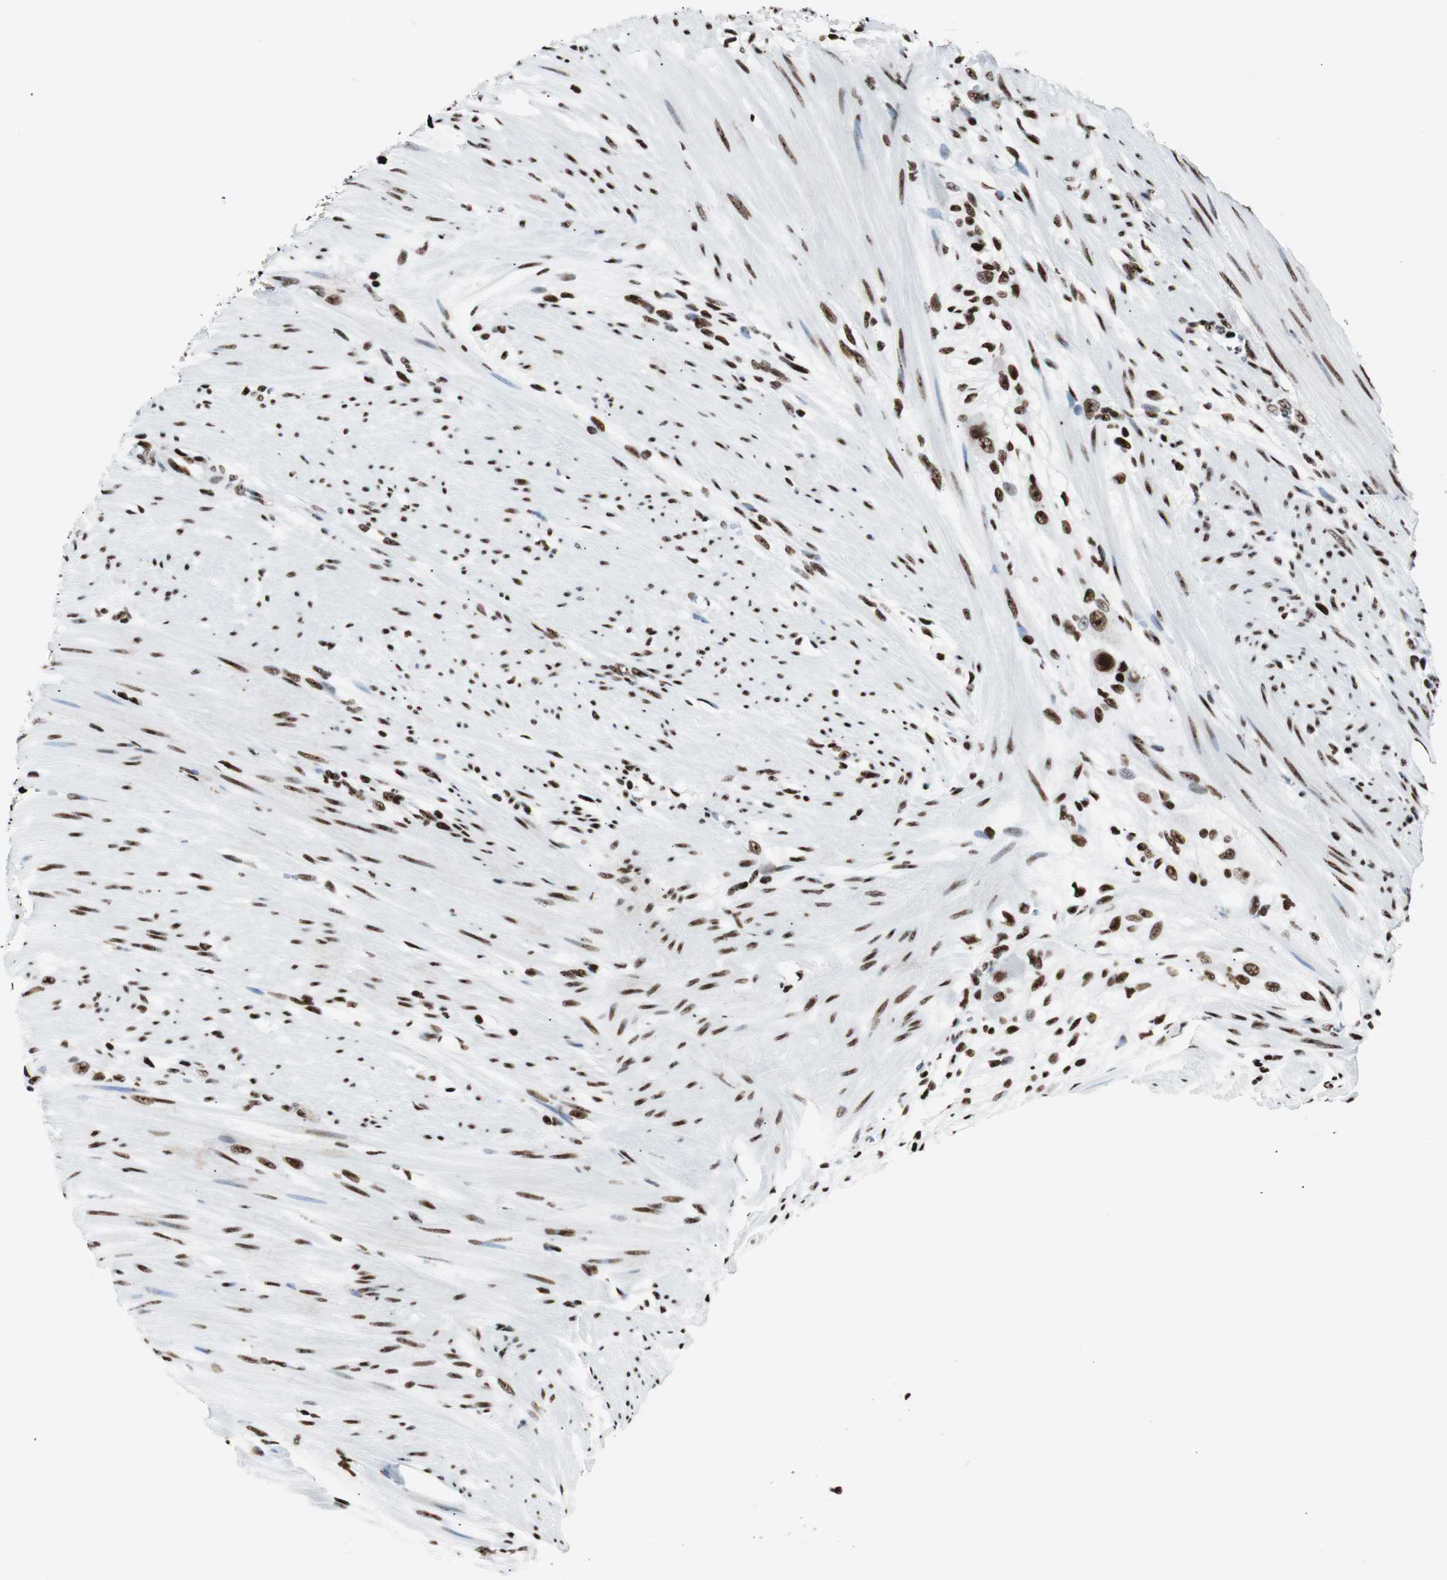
{"staining": {"intensity": "strong", "quantity": ">75%", "location": "nuclear"}, "tissue": "colorectal cancer", "cell_type": "Tumor cells", "image_type": "cancer", "snomed": [{"axis": "morphology", "description": "Adenocarcinoma, NOS"}, {"axis": "topography", "description": "Colon"}], "caption": "Brown immunohistochemical staining in colorectal cancer exhibits strong nuclear expression in about >75% of tumor cells.", "gene": "NCL", "patient": {"sex": "female", "age": 57}}